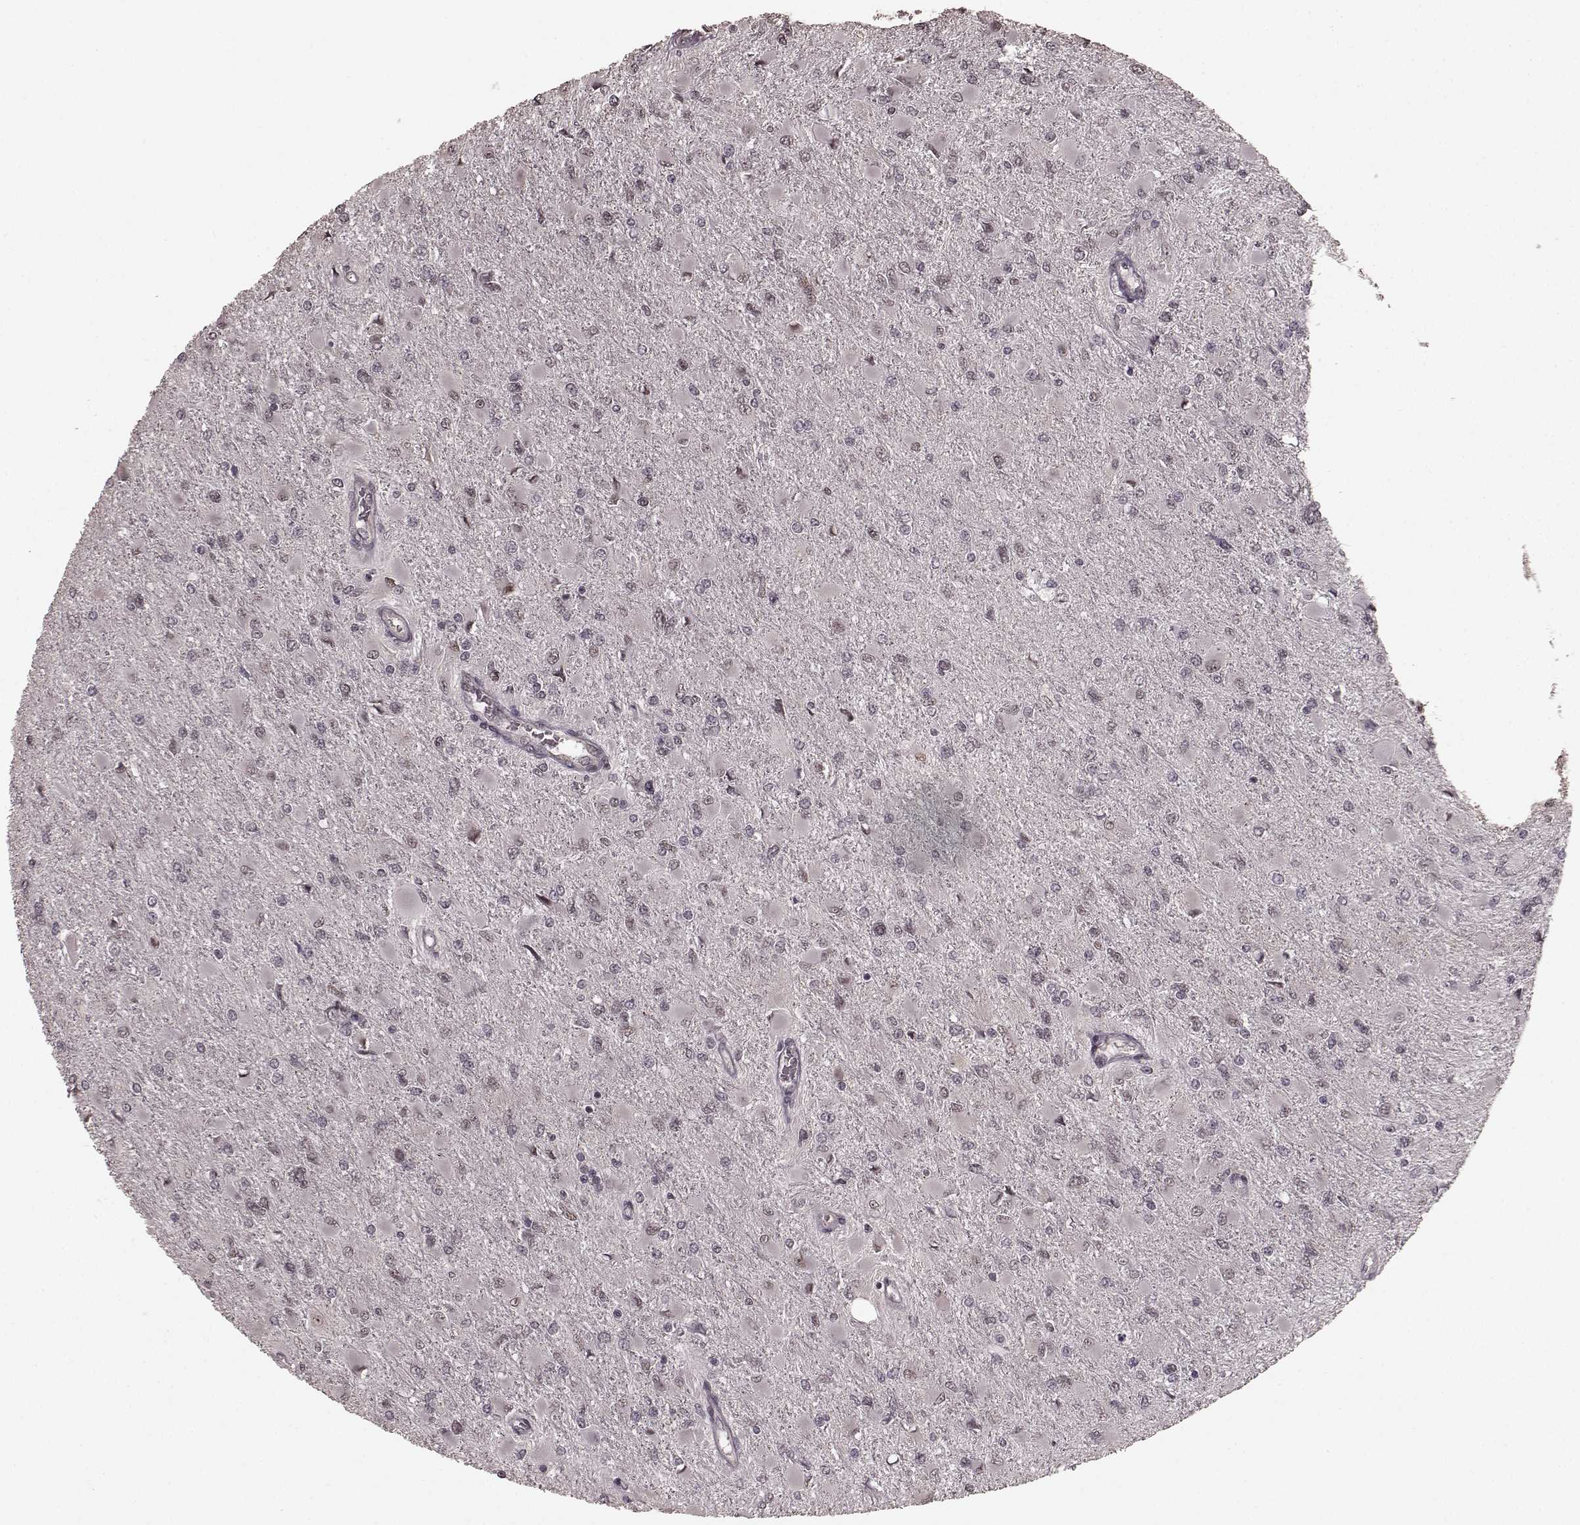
{"staining": {"intensity": "negative", "quantity": "none", "location": "none"}, "tissue": "glioma", "cell_type": "Tumor cells", "image_type": "cancer", "snomed": [{"axis": "morphology", "description": "Glioma, malignant, High grade"}, {"axis": "topography", "description": "Cerebral cortex"}], "caption": "High magnification brightfield microscopy of malignant glioma (high-grade) stained with DAB (3,3'-diaminobenzidine) (brown) and counterstained with hematoxylin (blue): tumor cells show no significant staining.", "gene": "PLCB4", "patient": {"sex": "female", "age": 36}}